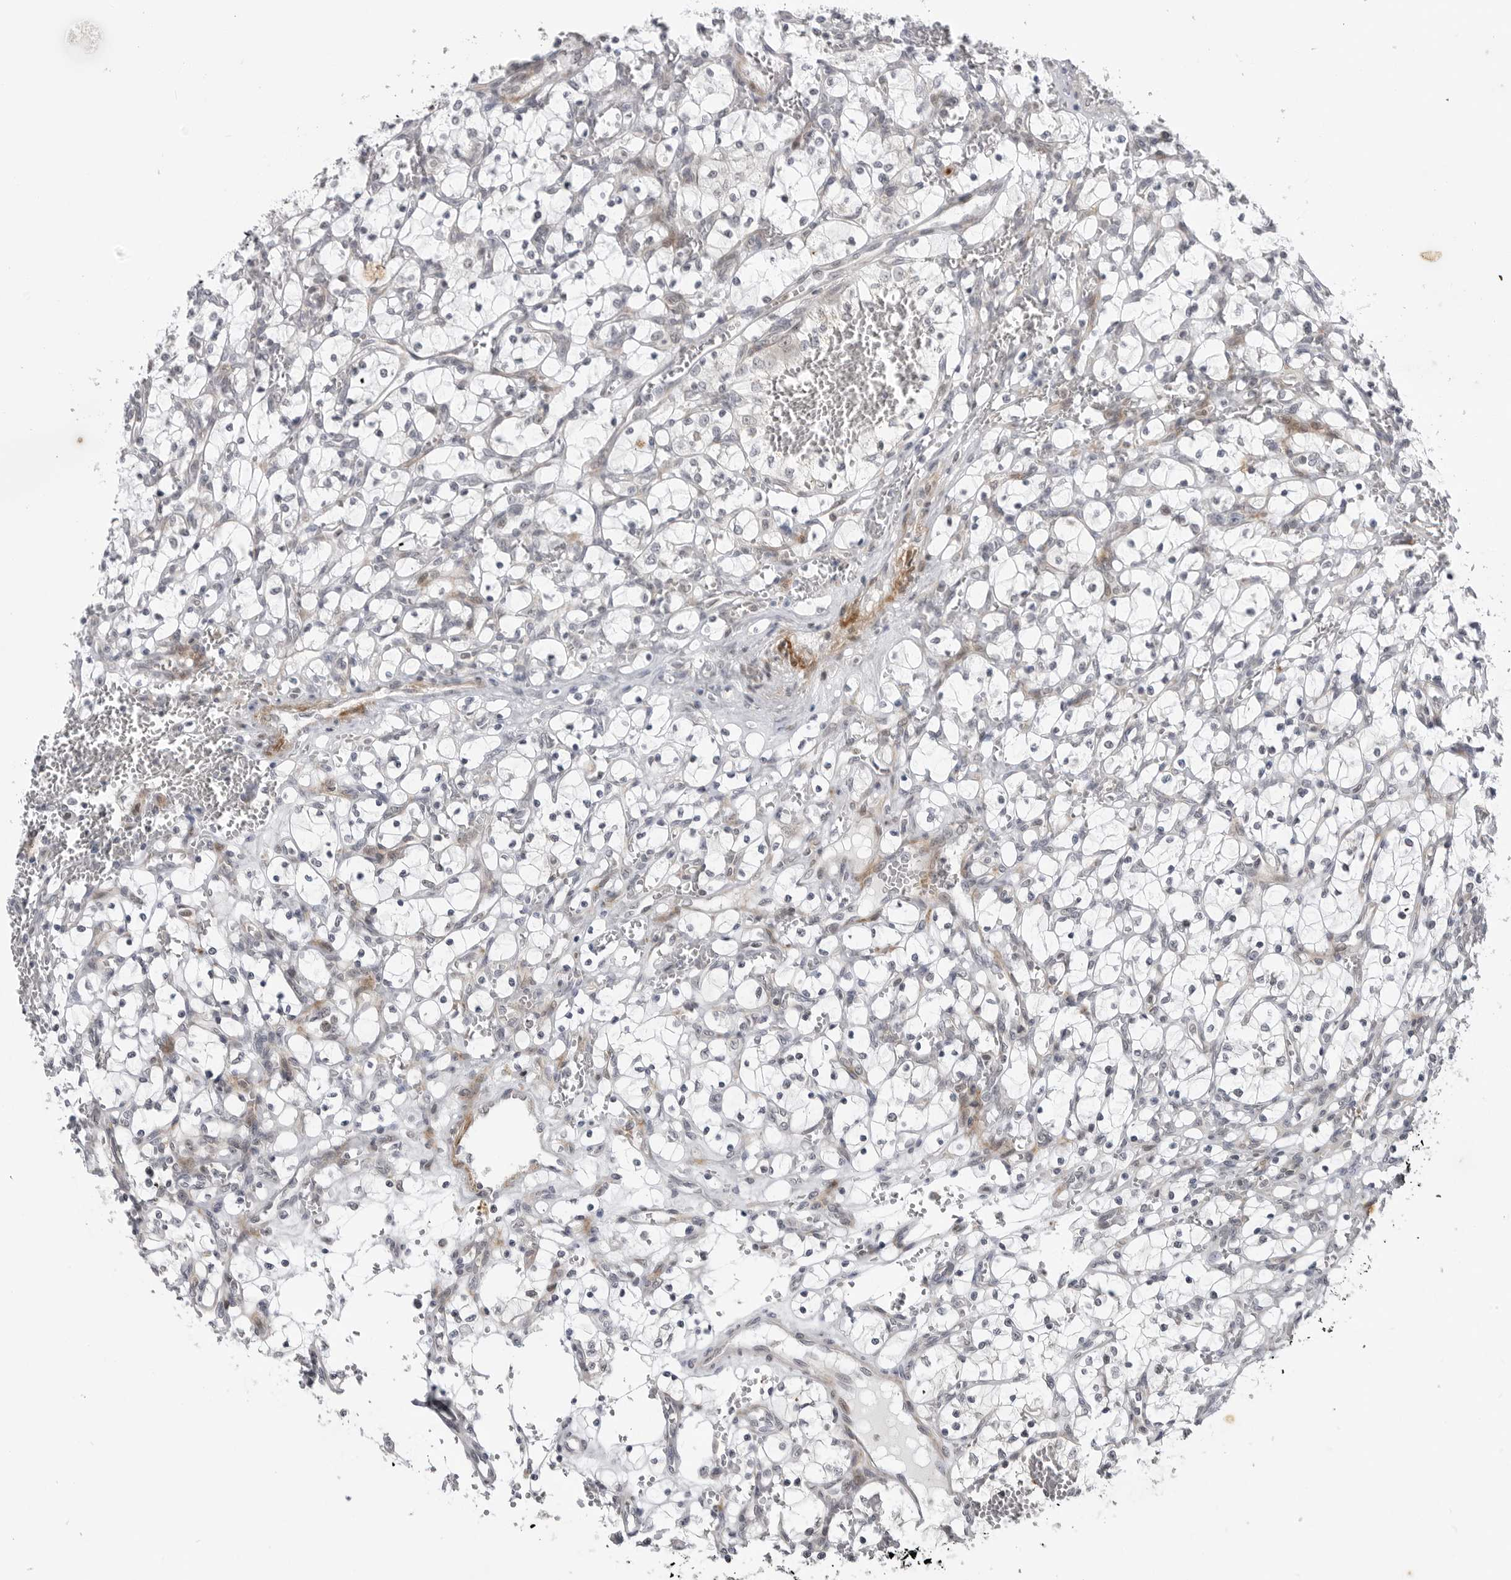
{"staining": {"intensity": "negative", "quantity": "none", "location": "none"}, "tissue": "renal cancer", "cell_type": "Tumor cells", "image_type": "cancer", "snomed": [{"axis": "morphology", "description": "Adenocarcinoma, NOS"}, {"axis": "topography", "description": "Kidney"}], "caption": "Histopathology image shows no protein positivity in tumor cells of renal adenocarcinoma tissue.", "gene": "ADAMTS5", "patient": {"sex": "female", "age": 69}}